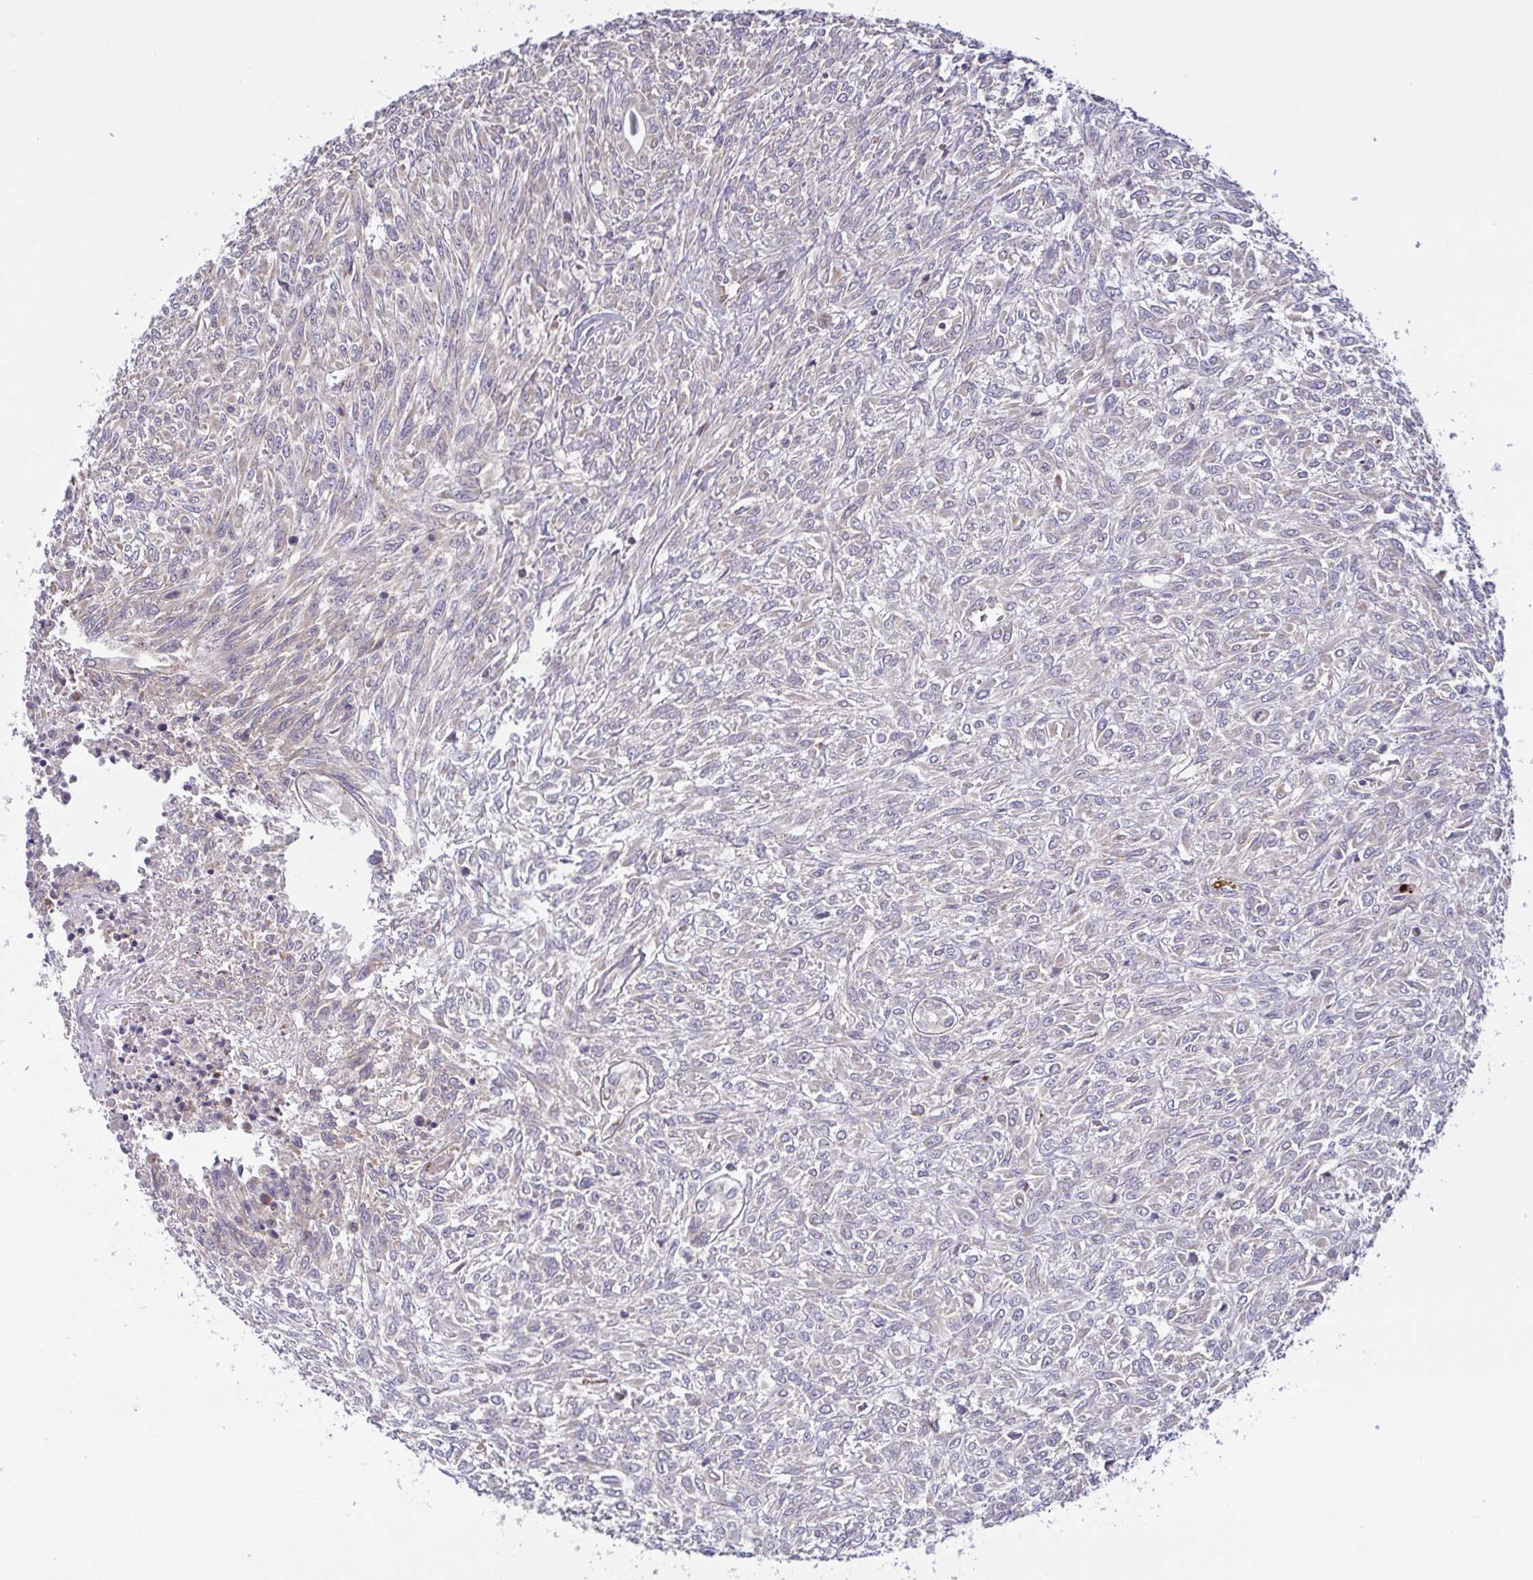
{"staining": {"intensity": "negative", "quantity": "none", "location": "none"}, "tissue": "renal cancer", "cell_type": "Tumor cells", "image_type": "cancer", "snomed": [{"axis": "morphology", "description": "Adenocarcinoma, NOS"}, {"axis": "topography", "description": "Kidney"}], "caption": "DAB (3,3'-diaminobenzidine) immunohistochemical staining of human adenocarcinoma (renal) shows no significant positivity in tumor cells. (Brightfield microscopy of DAB immunohistochemistry (IHC) at high magnification).", "gene": "OSBPL7", "patient": {"sex": "male", "age": 58}}